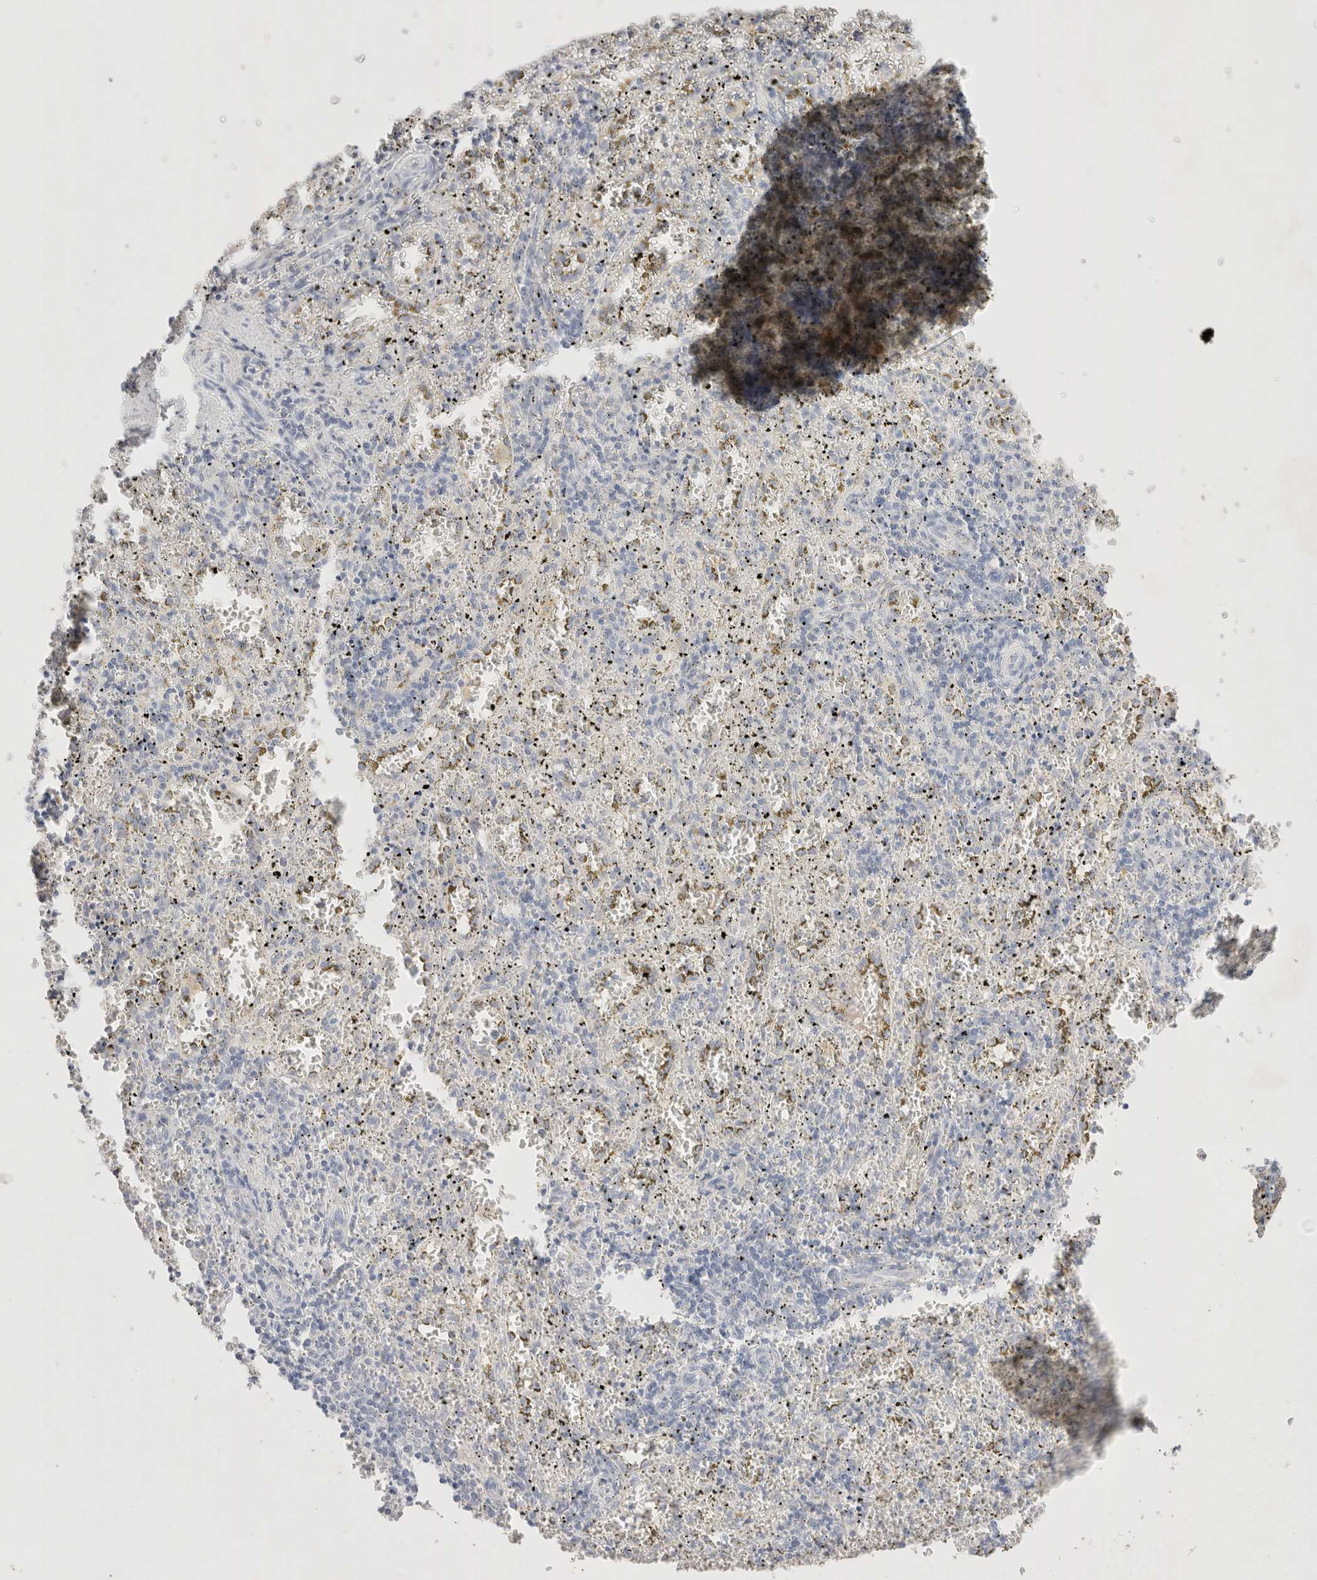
{"staining": {"intensity": "negative", "quantity": "none", "location": "none"}, "tissue": "spleen", "cell_type": "Cells in red pulp", "image_type": "normal", "snomed": [{"axis": "morphology", "description": "Normal tissue, NOS"}, {"axis": "topography", "description": "Spleen"}], "caption": "DAB (3,3'-diaminobenzidine) immunohistochemical staining of benign spleen demonstrates no significant expression in cells in red pulp.", "gene": "EPCAM", "patient": {"sex": "male", "age": 11}}